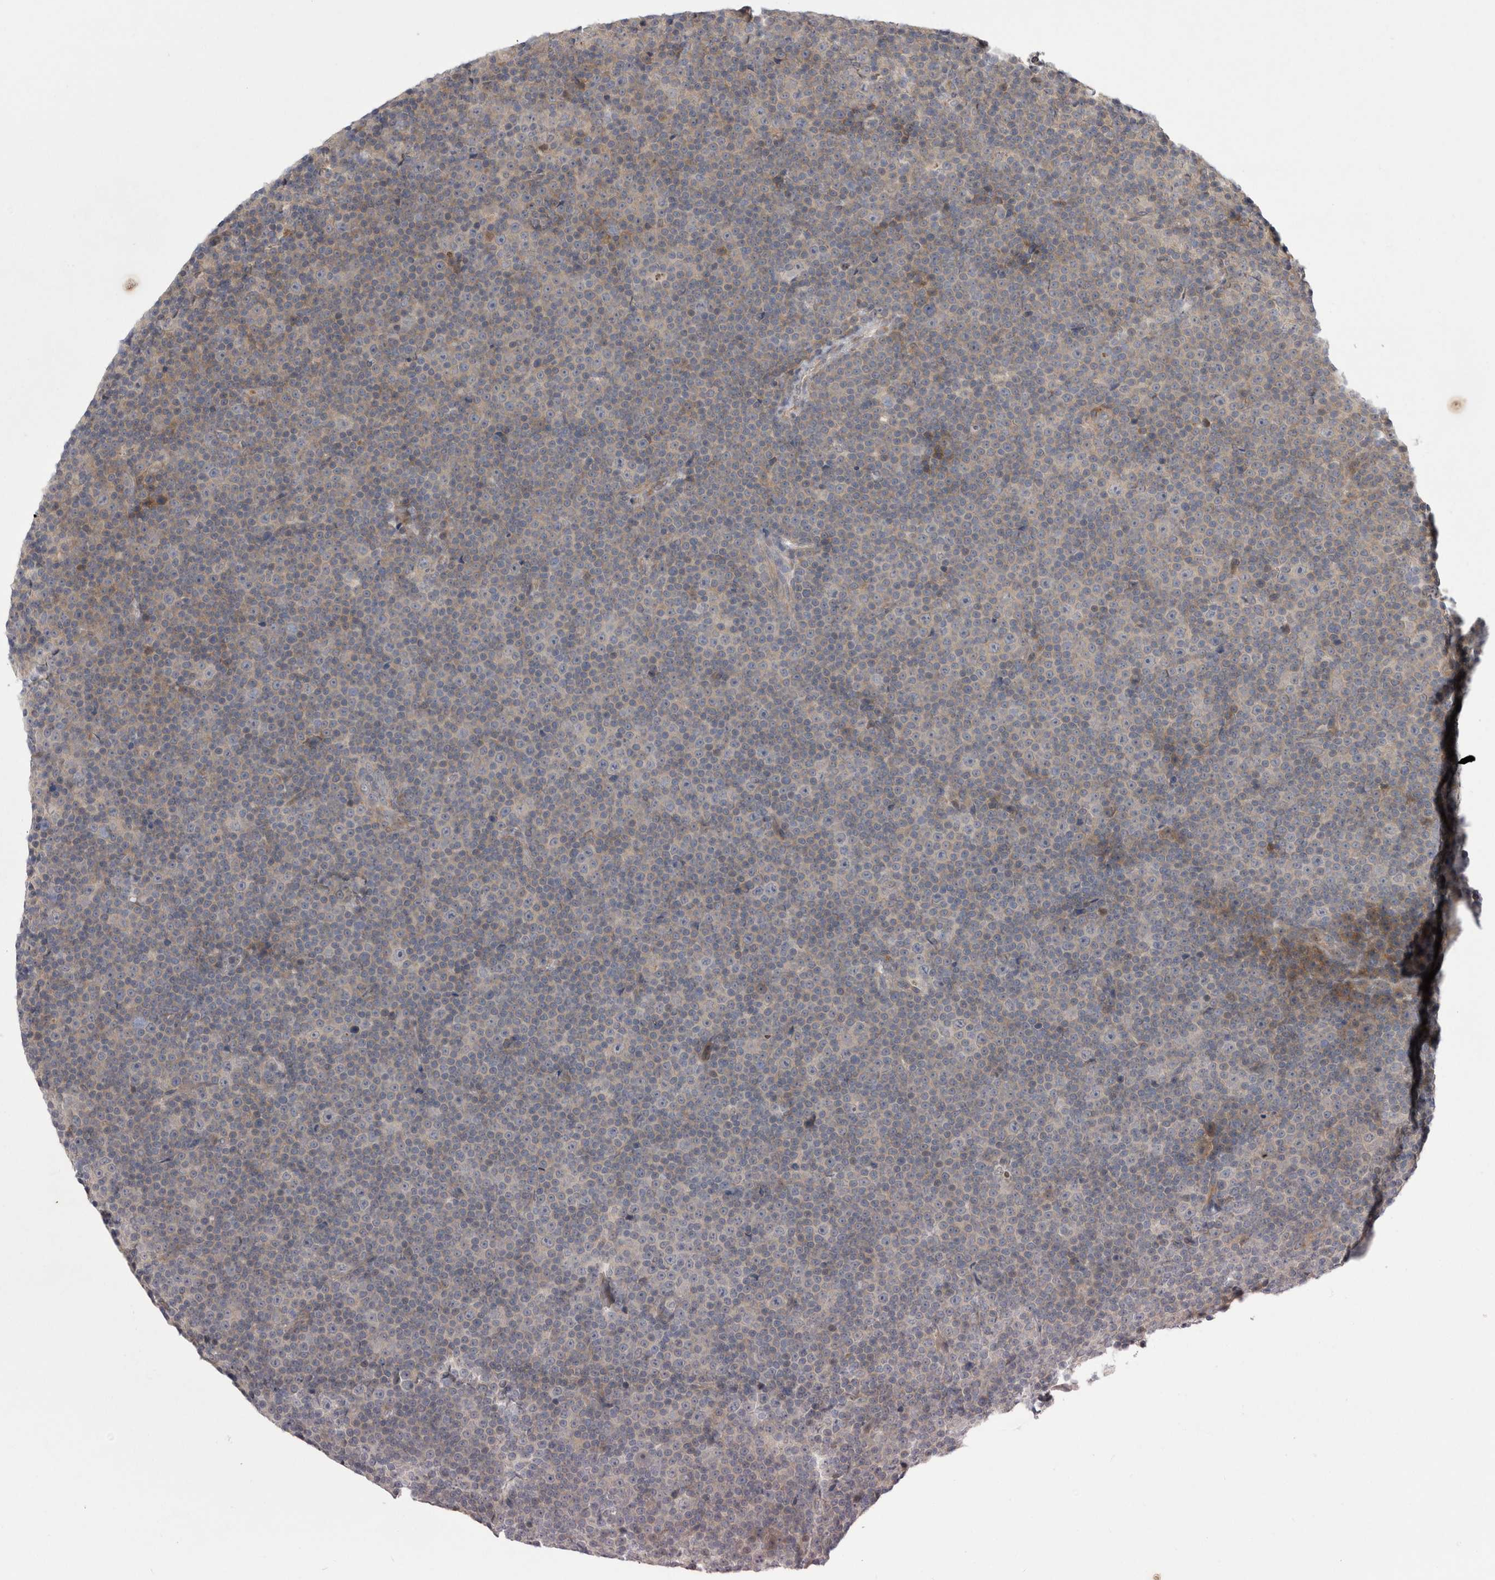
{"staining": {"intensity": "negative", "quantity": "none", "location": "none"}, "tissue": "lymphoma", "cell_type": "Tumor cells", "image_type": "cancer", "snomed": [{"axis": "morphology", "description": "Malignant lymphoma, non-Hodgkin's type, Low grade"}, {"axis": "topography", "description": "Lymph node"}], "caption": "Tumor cells are negative for brown protein staining in lymphoma.", "gene": "NENF", "patient": {"sex": "female", "age": 67}}